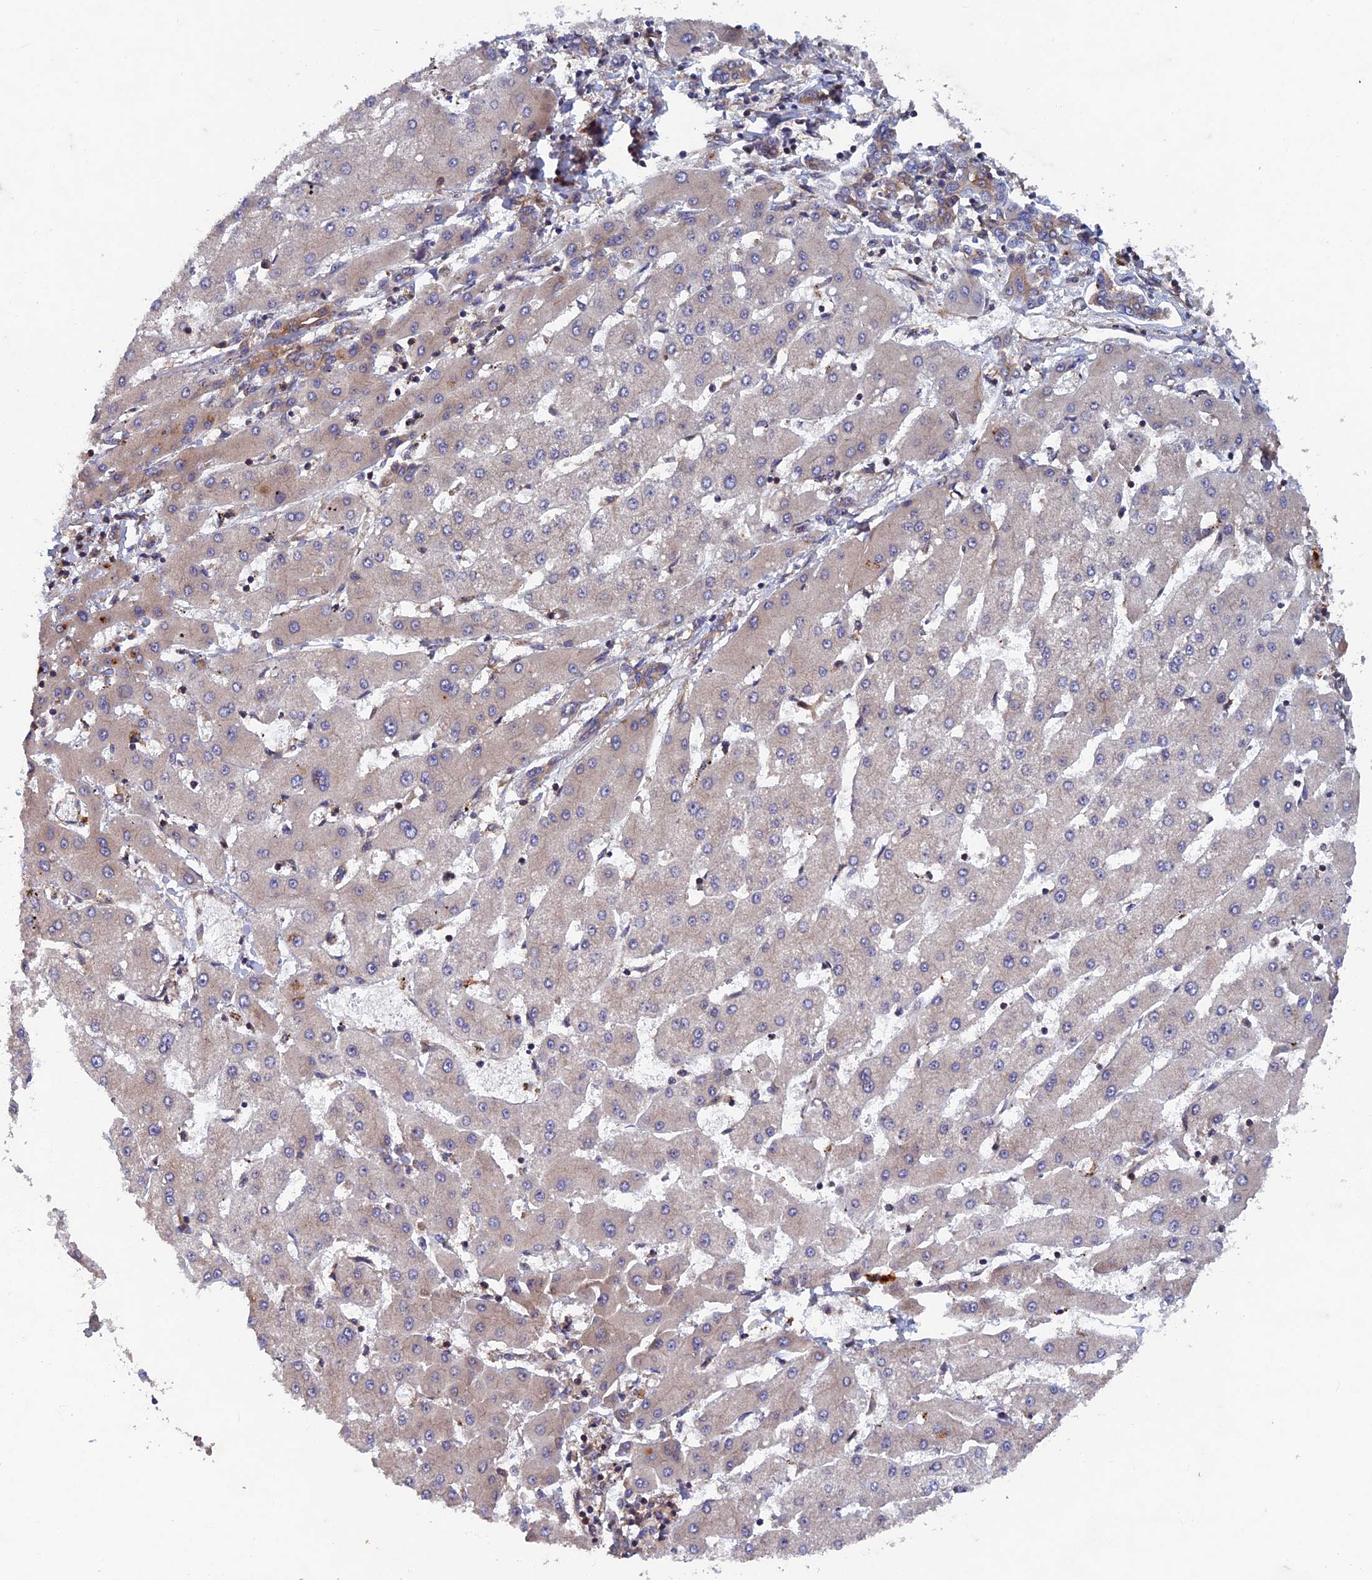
{"staining": {"intensity": "moderate", "quantity": "<25%", "location": "cytoplasmic/membranous"}, "tissue": "liver cancer", "cell_type": "Tumor cells", "image_type": "cancer", "snomed": [{"axis": "morphology", "description": "Cholangiocarcinoma"}, {"axis": "topography", "description": "Liver"}], "caption": "Tumor cells demonstrate low levels of moderate cytoplasmic/membranous staining in about <25% of cells in liver cancer.", "gene": "NCAPG", "patient": {"sex": "male", "age": 59}}